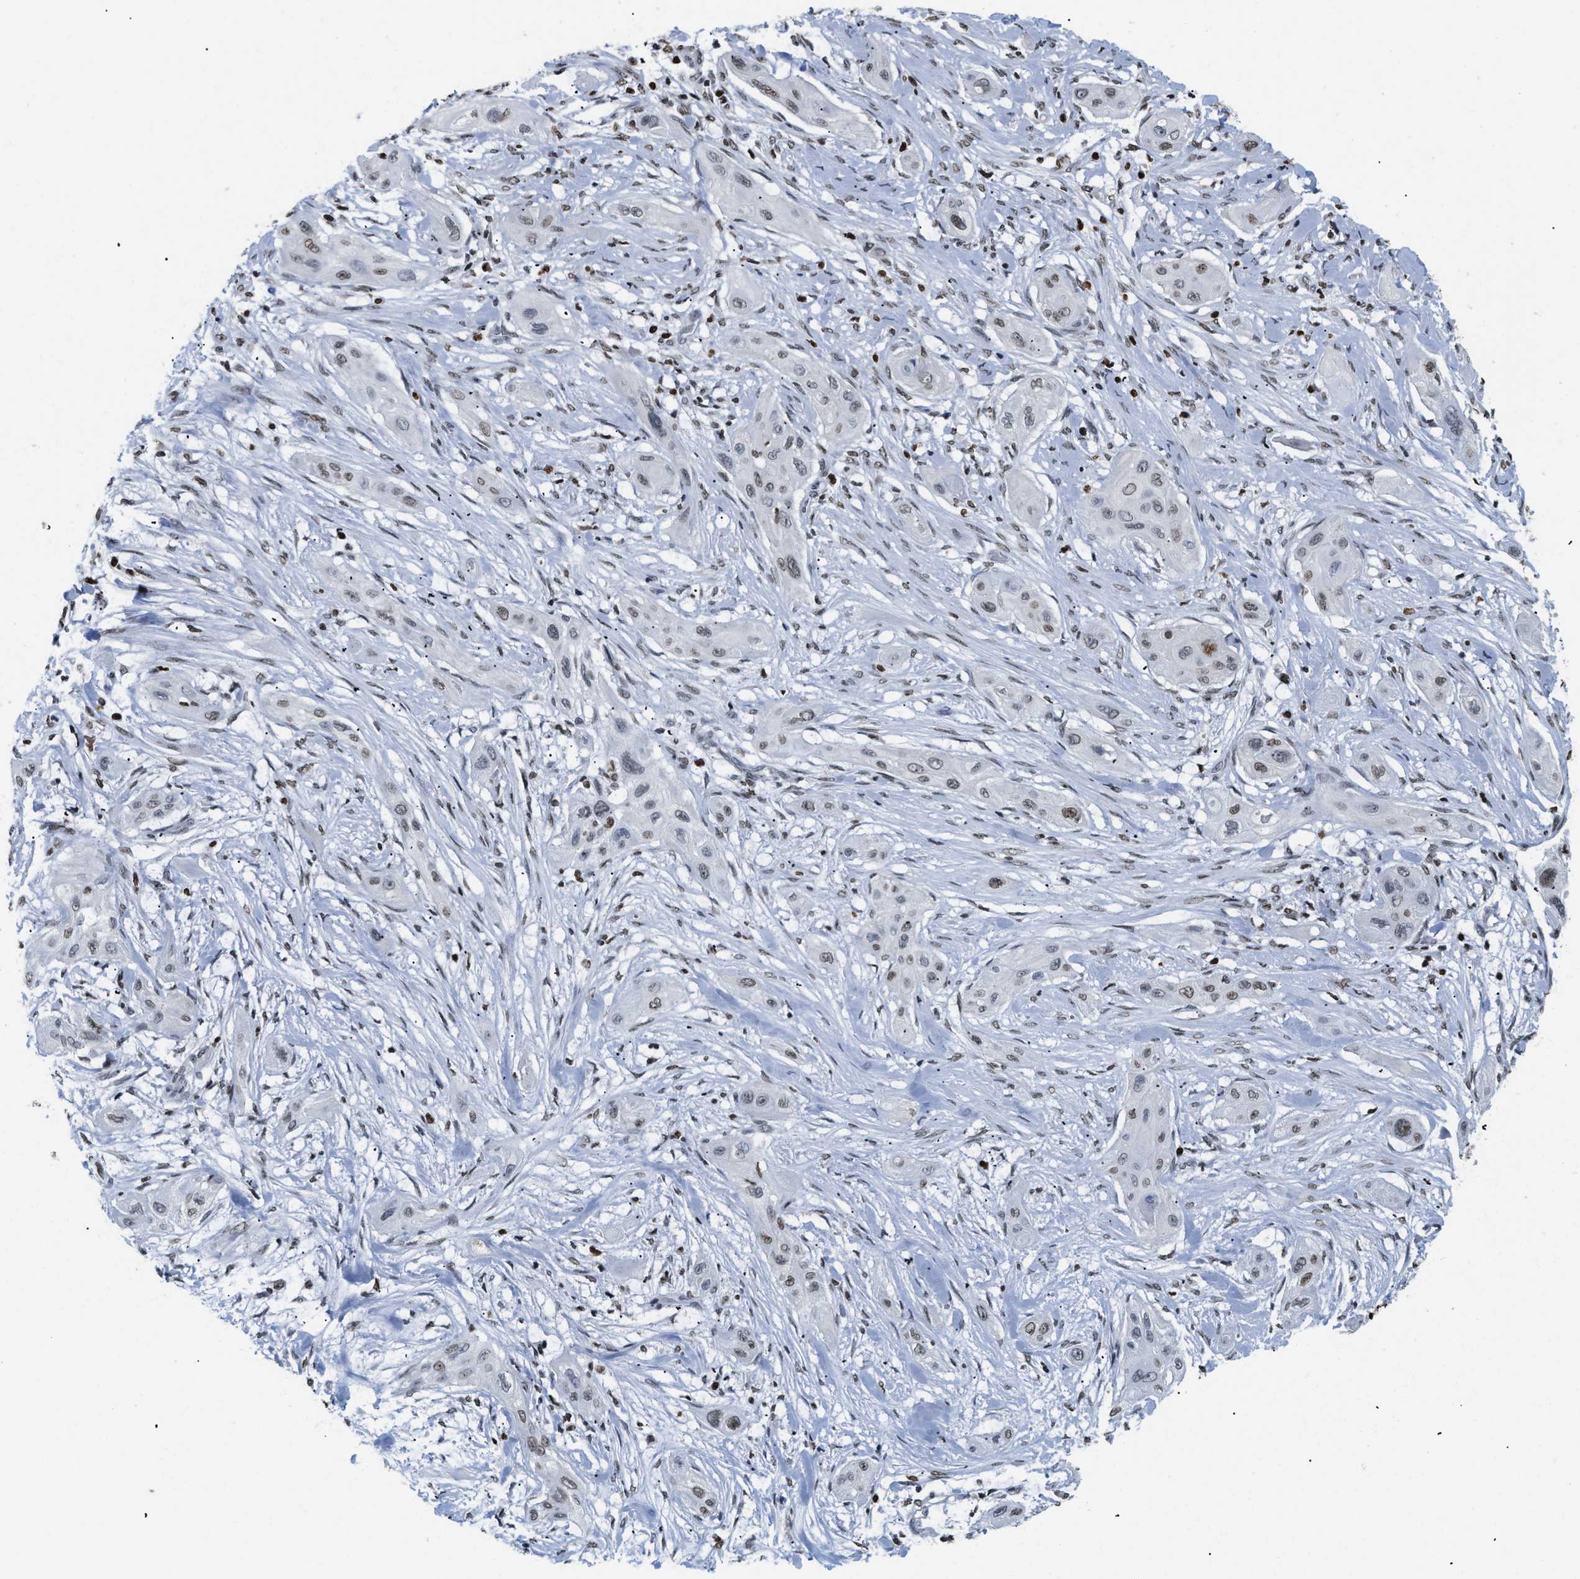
{"staining": {"intensity": "weak", "quantity": ">75%", "location": "nuclear"}, "tissue": "lung cancer", "cell_type": "Tumor cells", "image_type": "cancer", "snomed": [{"axis": "morphology", "description": "Squamous cell carcinoma, NOS"}, {"axis": "topography", "description": "Lung"}], "caption": "Immunohistochemistry (DAB (3,3'-diaminobenzidine)) staining of lung cancer (squamous cell carcinoma) exhibits weak nuclear protein expression in approximately >75% of tumor cells.", "gene": "HMGN2", "patient": {"sex": "female", "age": 47}}